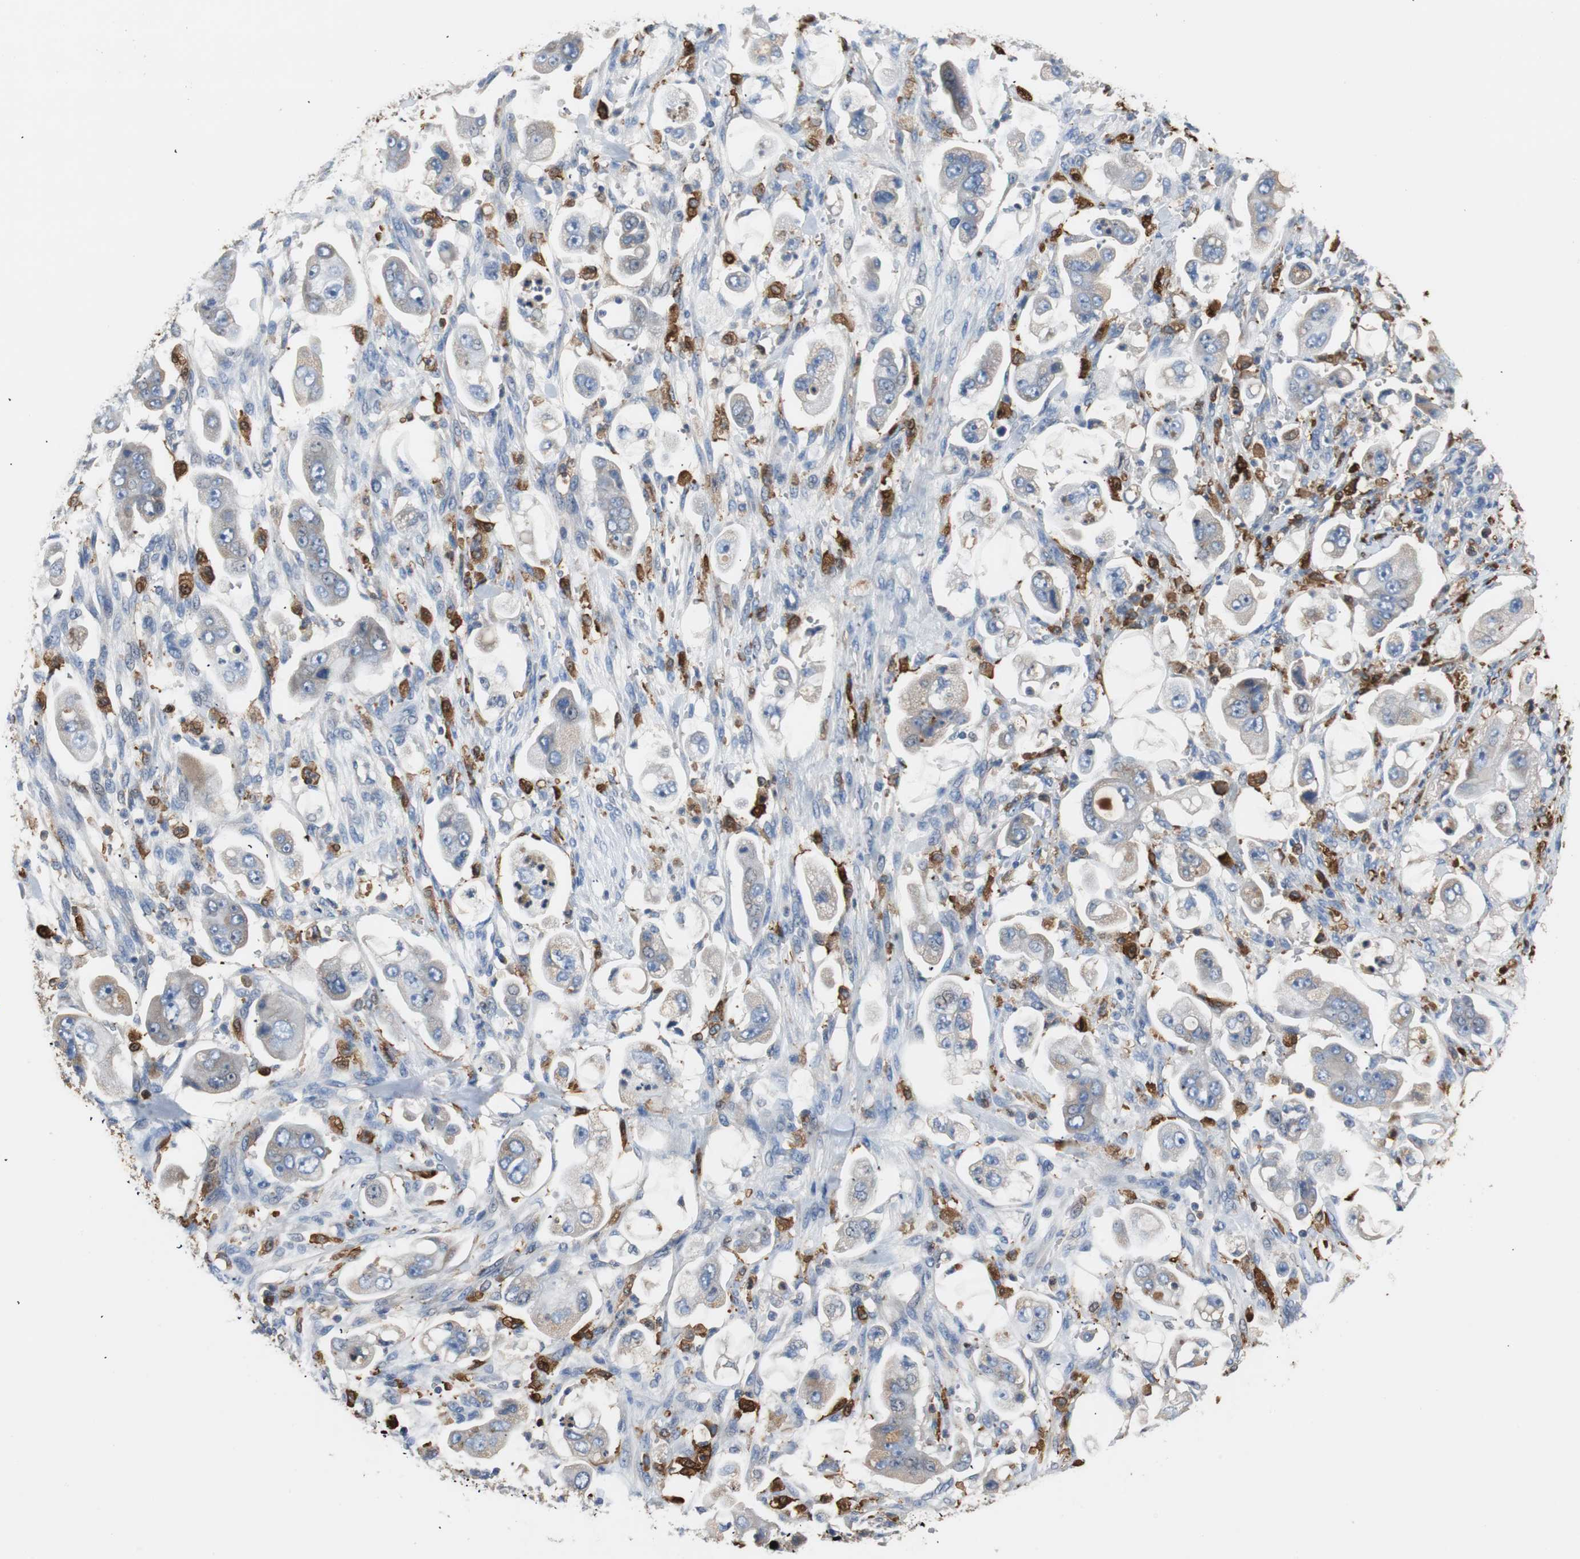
{"staining": {"intensity": "negative", "quantity": "none", "location": "none"}, "tissue": "stomach cancer", "cell_type": "Tumor cells", "image_type": "cancer", "snomed": [{"axis": "morphology", "description": "Adenocarcinoma, NOS"}, {"axis": "topography", "description": "Stomach"}], "caption": "Image shows no significant protein expression in tumor cells of stomach cancer. (IHC, brightfield microscopy, high magnification).", "gene": "PI15", "patient": {"sex": "male", "age": 62}}